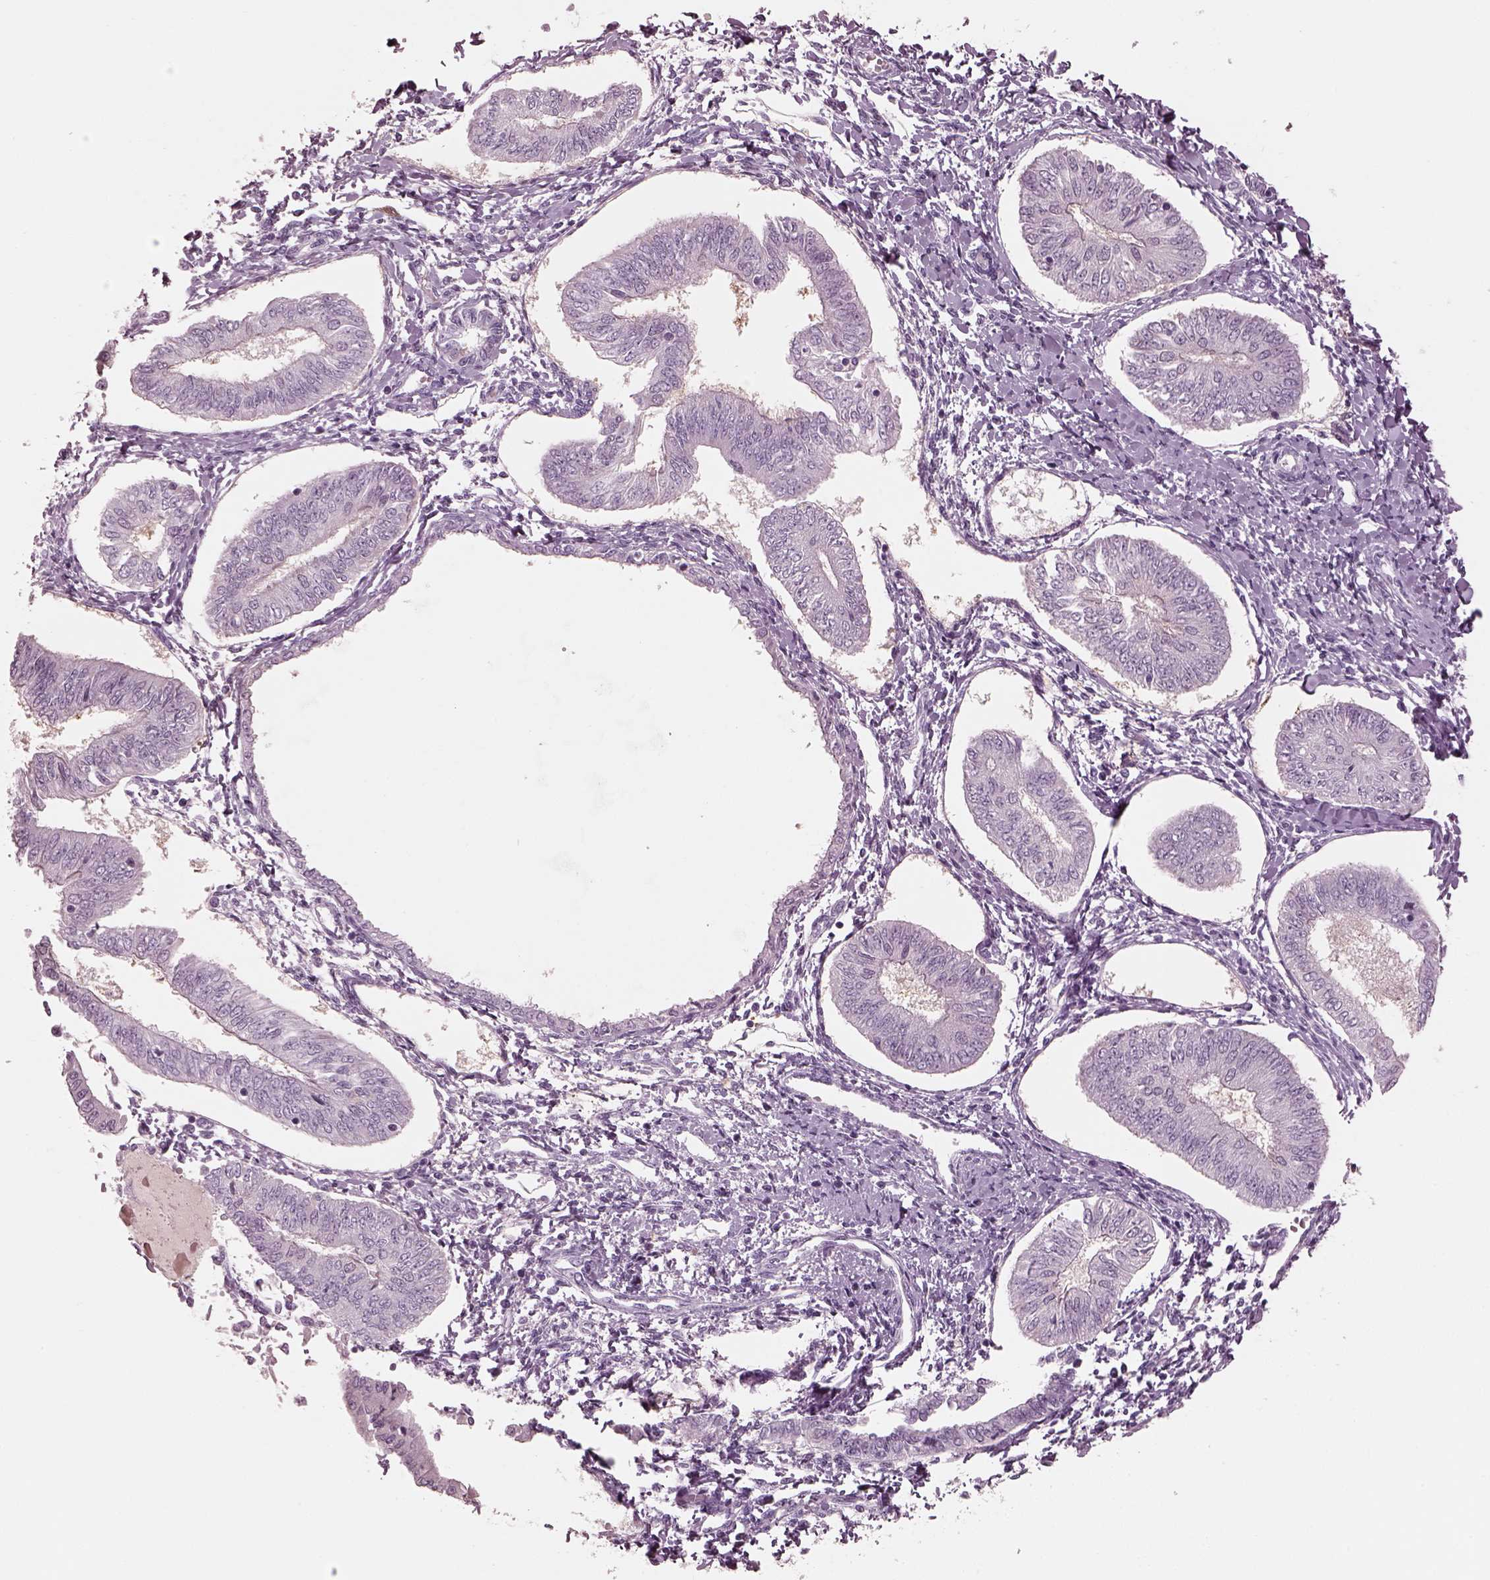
{"staining": {"intensity": "negative", "quantity": "none", "location": "none"}, "tissue": "endometrial cancer", "cell_type": "Tumor cells", "image_type": "cancer", "snomed": [{"axis": "morphology", "description": "Adenocarcinoma, NOS"}, {"axis": "topography", "description": "Endometrium"}], "caption": "Micrograph shows no protein staining in tumor cells of endometrial adenocarcinoma tissue.", "gene": "C2orf81", "patient": {"sex": "female", "age": 58}}